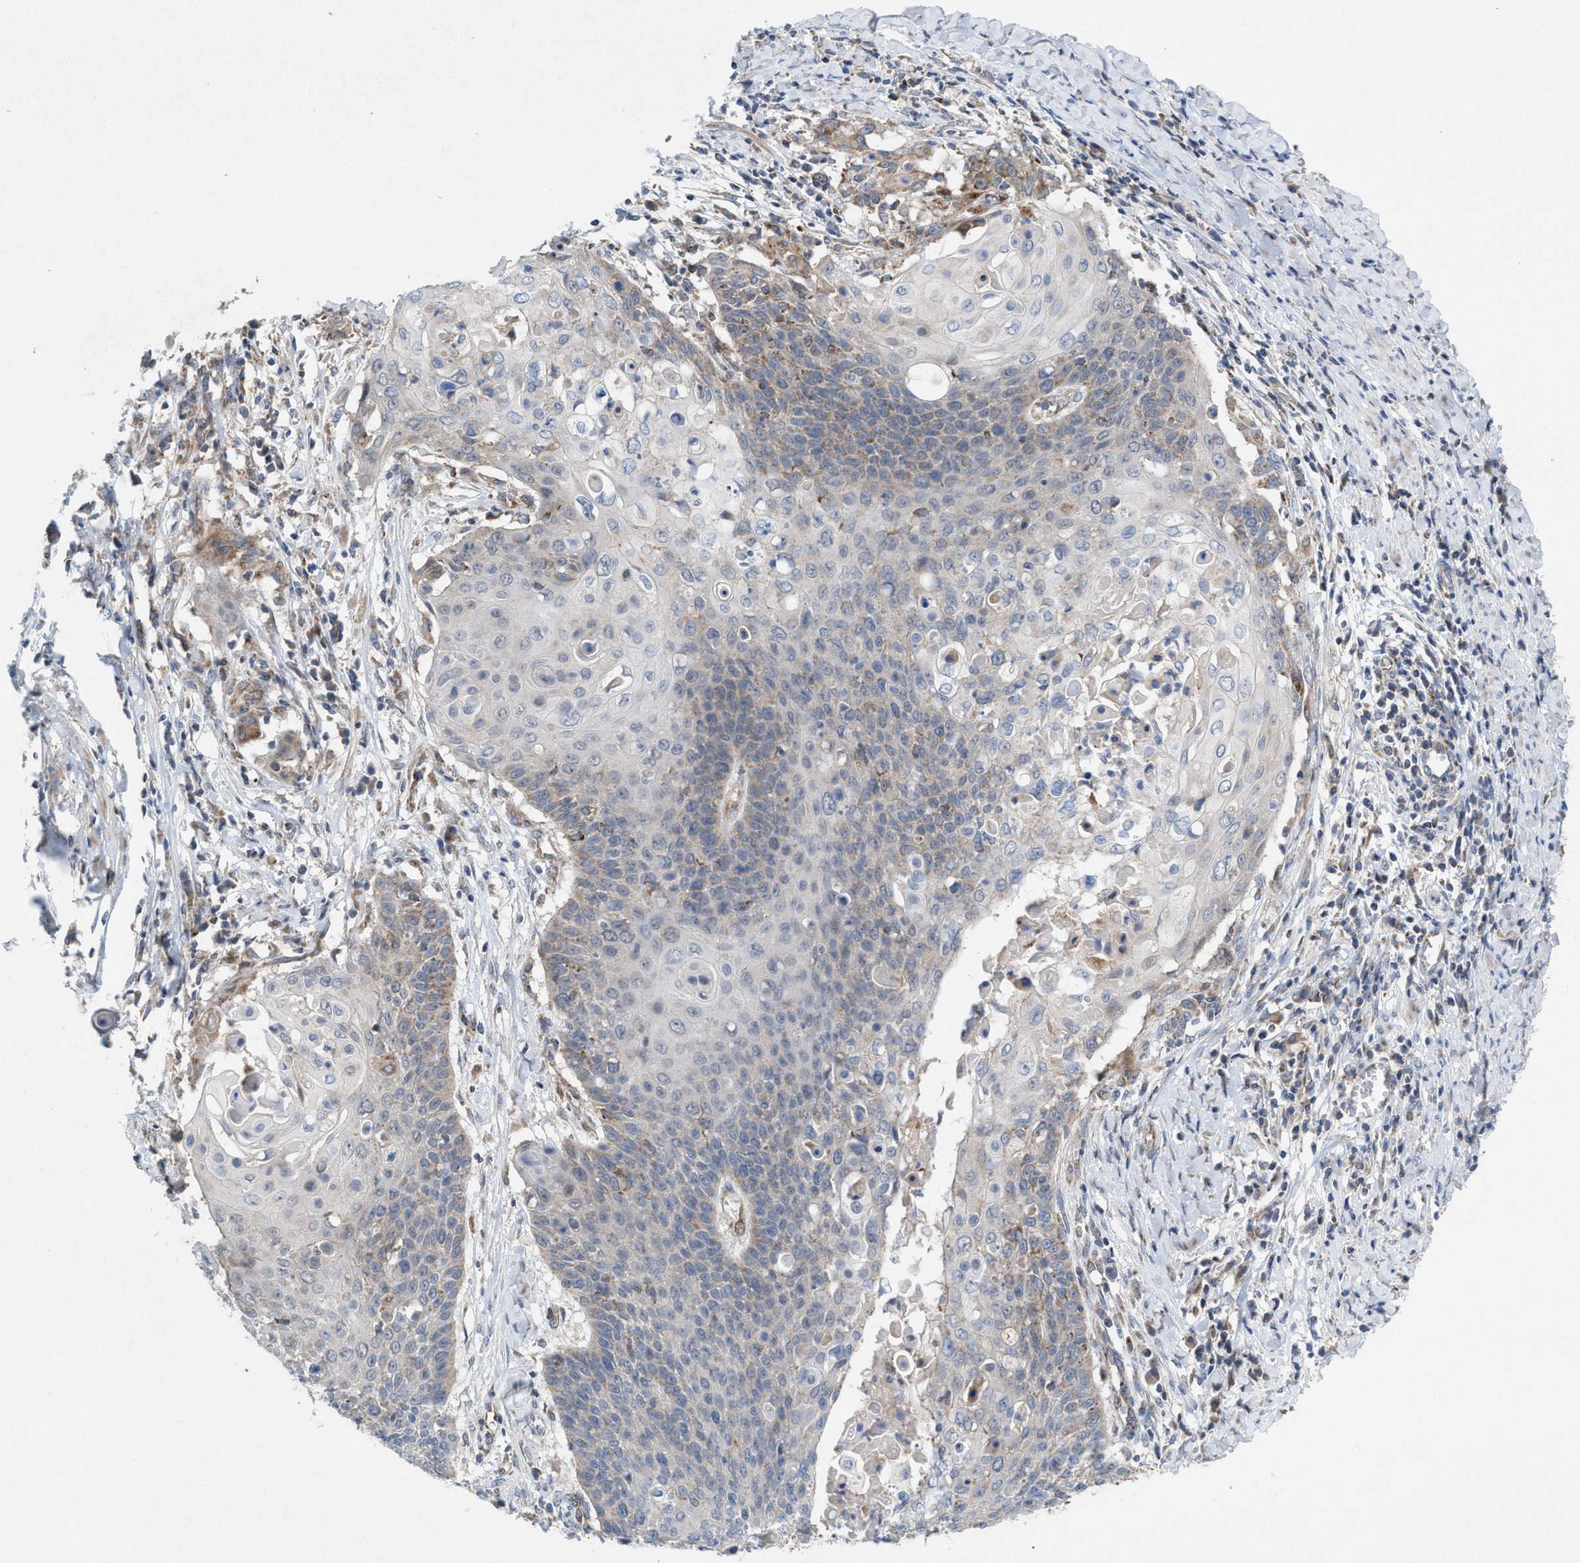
{"staining": {"intensity": "weak", "quantity": "<25%", "location": "cytoplasmic/membranous"}, "tissue": "cervical cancer", "cell_type": "Tumor cells", "image_type": "cancer", "snomed": [{"axis": "morphology", "description": "Squamous cell carcinoma, NOS"}, {"axis": "topography", "description": "Cervix"}], "caption": "Tumor cells are negative for brown protein staining in cervical cancer (squamous cell carcinoma). The staining was performed using DAB to visualize the protein expression in brown, while the nuclei were stained in blue with hematoxylin (Magnification: 20x).", "gene": "MRM1", "patient": {"sex": "female", "age": 39}}